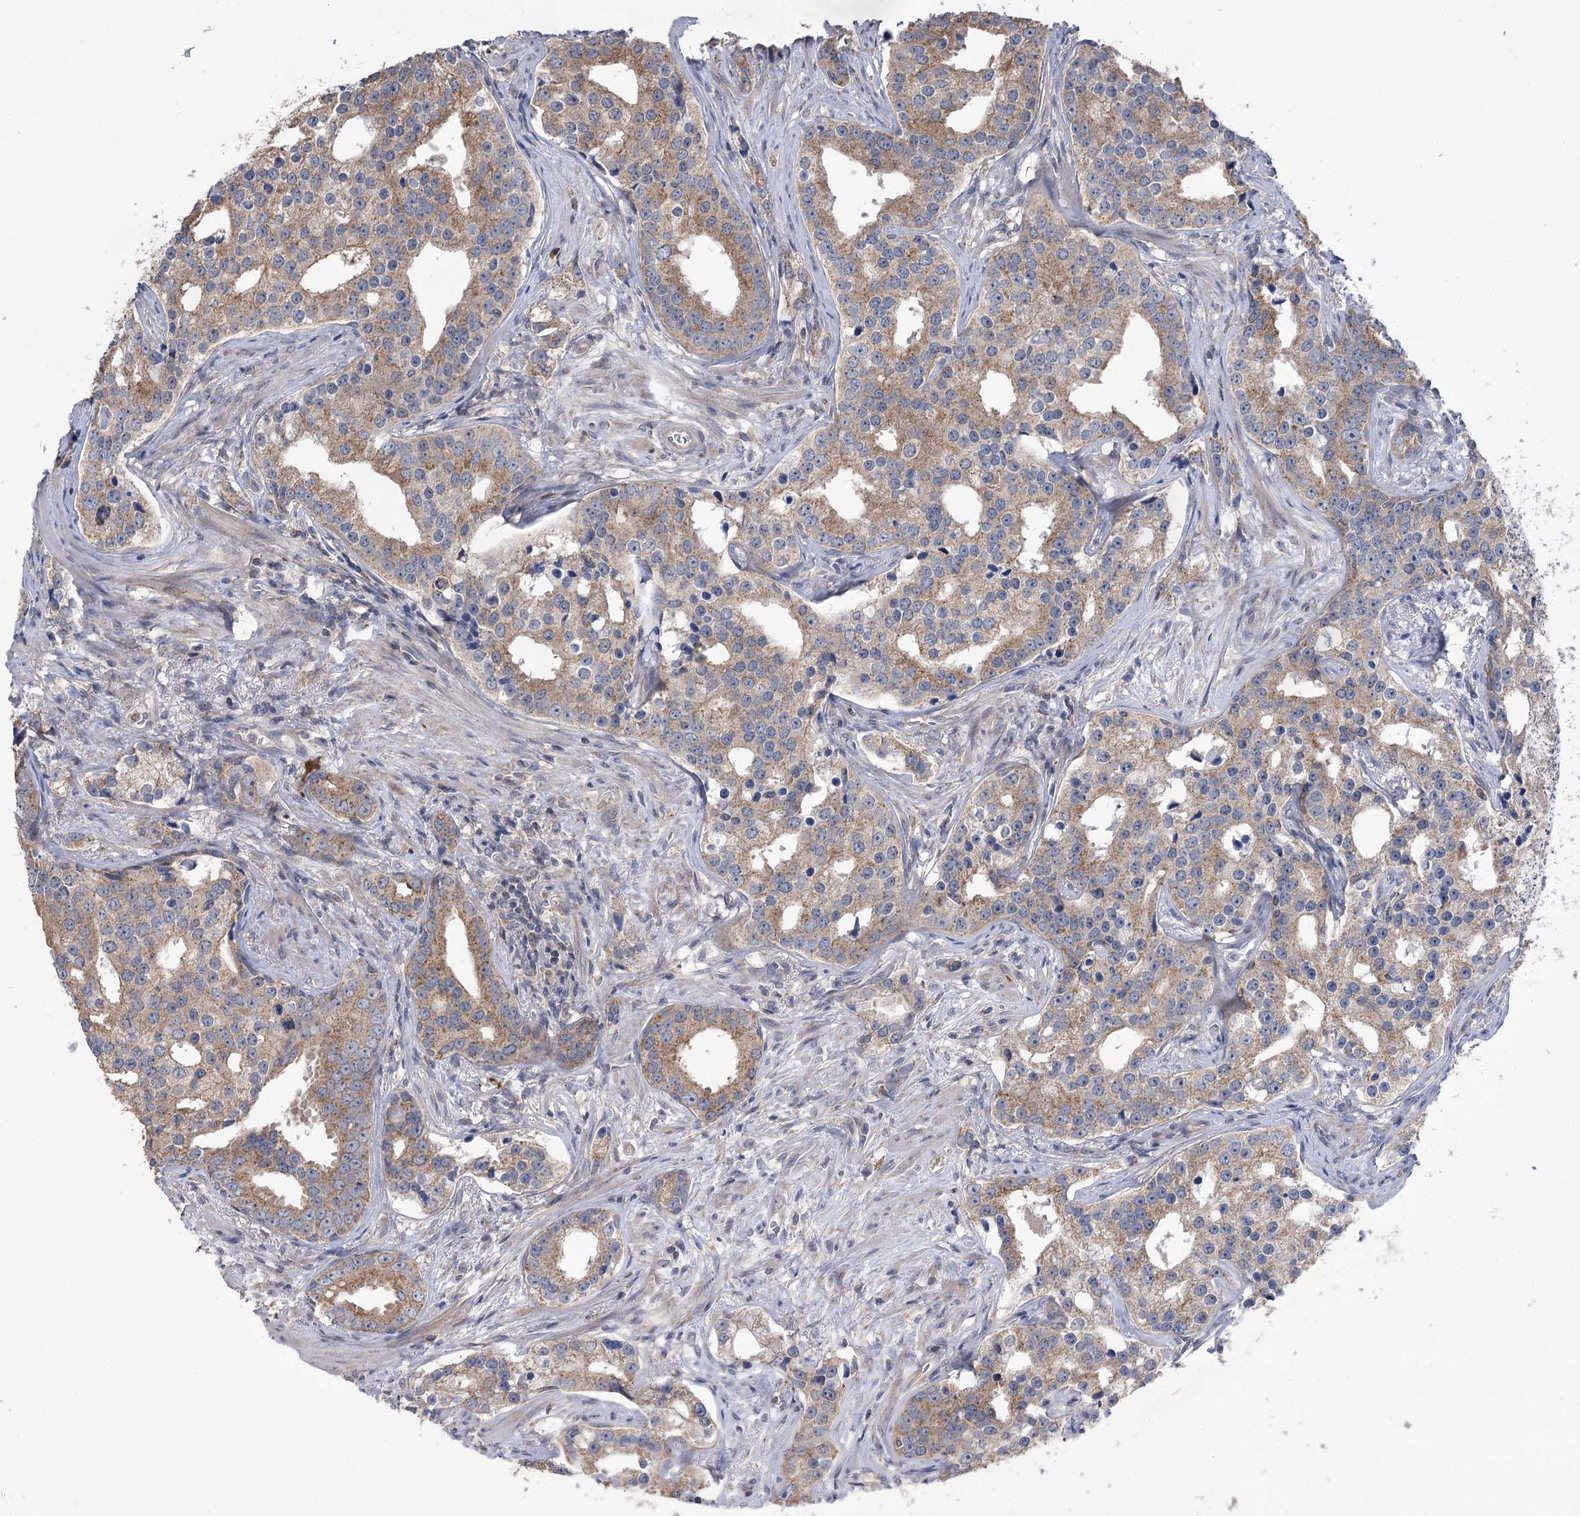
{"staining": {"intensity": "moderate", "quantity": ">75%", "location": "cytoplasmic/membranous"}, "tissue": "prostate cancer", "cell_type": "Tumor cells", "image_type": "cancer", "snomed": [{"axis": "morphology", "description": "Adenocarcinoma, High grade"}, {"axis": "topography", "description": "Prostate"}], "caption": "Adenocarcinoma (high-grade) (prostate) tissue exhibits moderate cytoplasmic/membranous expression in about >75% of tumor cells, visualized by immunohistochemistry. (DAB = brown stain, brightfield microscopy at high magnification).", "gene": "AURKC", "patient": {"sex": "male", "age": 62}}